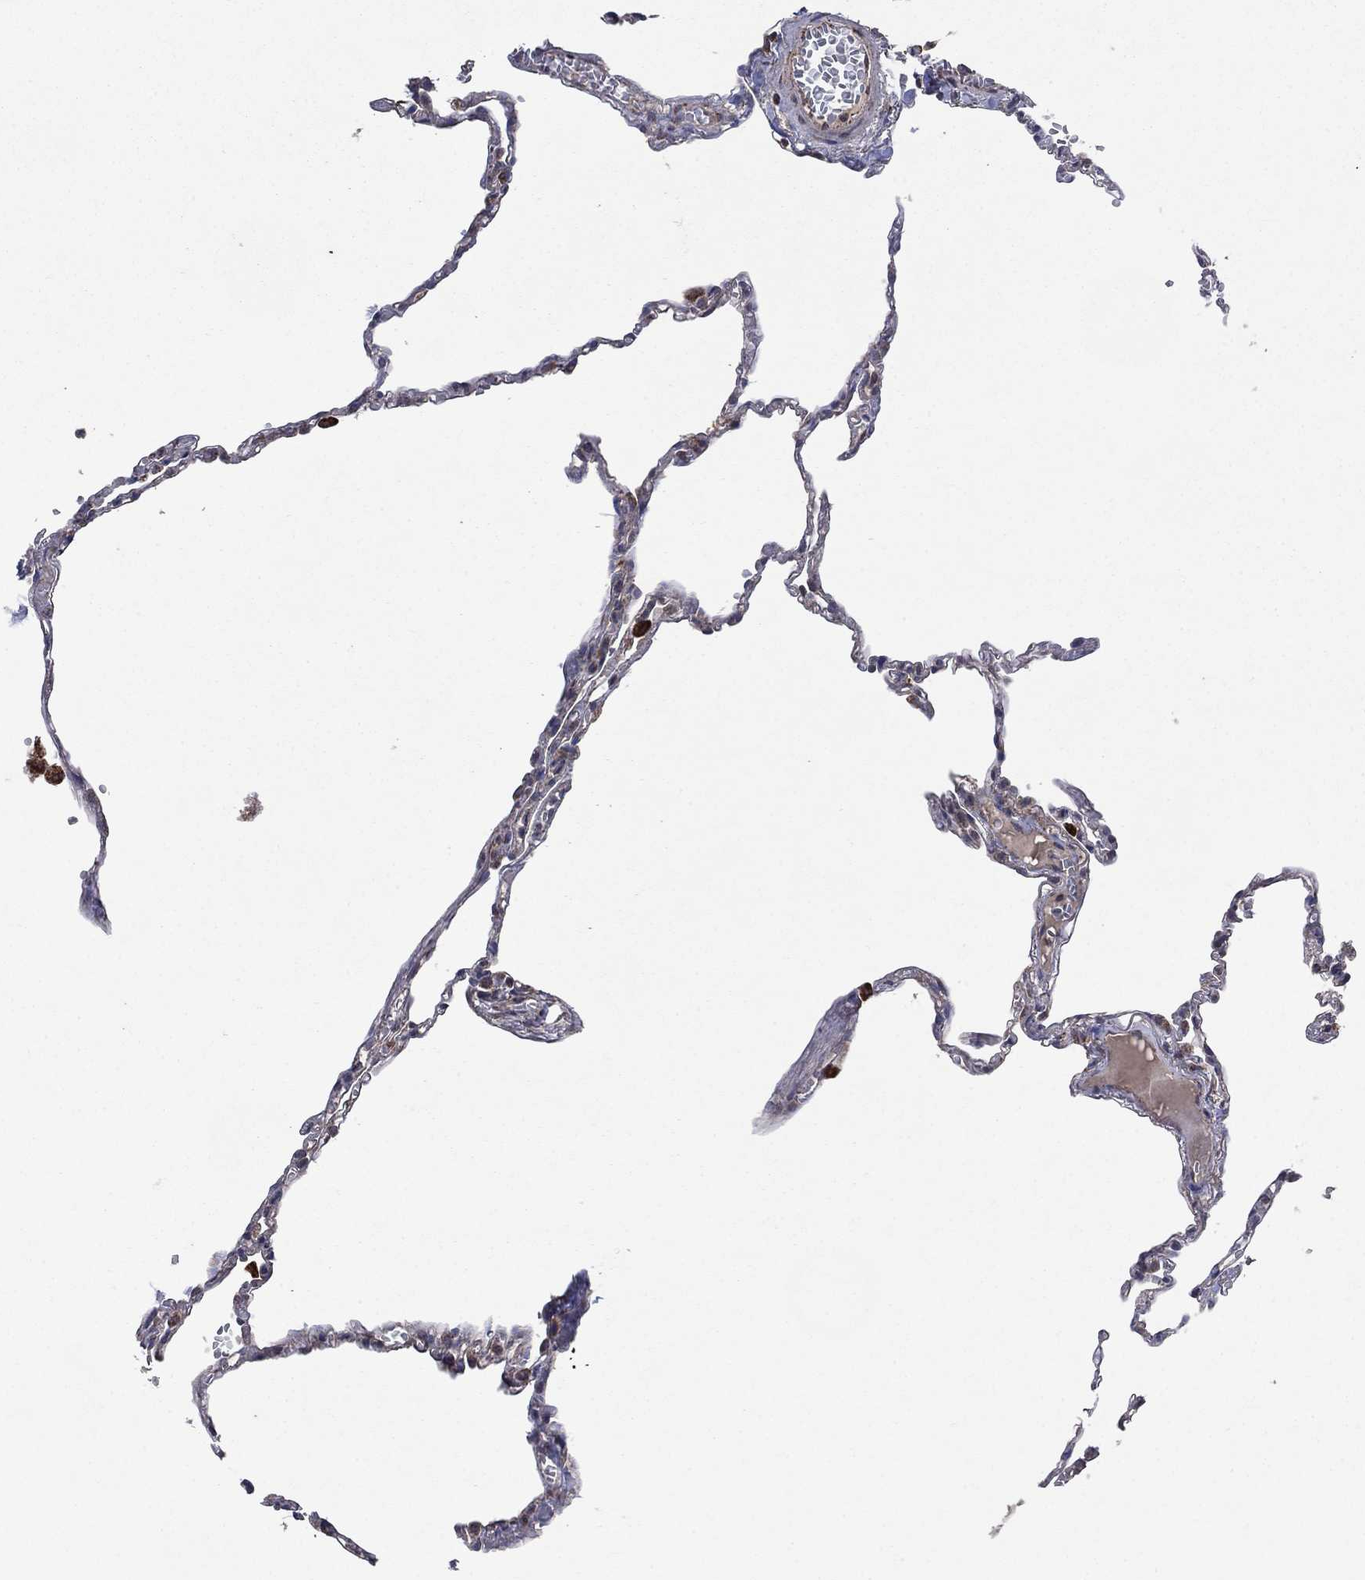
{"staining": {"intensity": "moderate", "quantity": "25%-75%", "location": "cytoplasmic/membranous"}, "tissue": "lung", "cell_type": "Alveolar cells", "image_type": "normal", "snomed": [{"axis": "morphology", "description": "Normal tissue, NOS"}, {"axis": "topography", "description": "Lung"}], "caption": "Immunohistochemistry (IHC) histopathology image of unremarkable lung: human lung stained using immunohistochemistry (IHC) displays medium levels of moderate protein expression localized specifically in the cytoplasmic/membranous of alveolar cells, appearing as a cytoplasmic/membranous brown color.", "gene": "DPH1", "patient": {"sex": "male", "age": 78}}